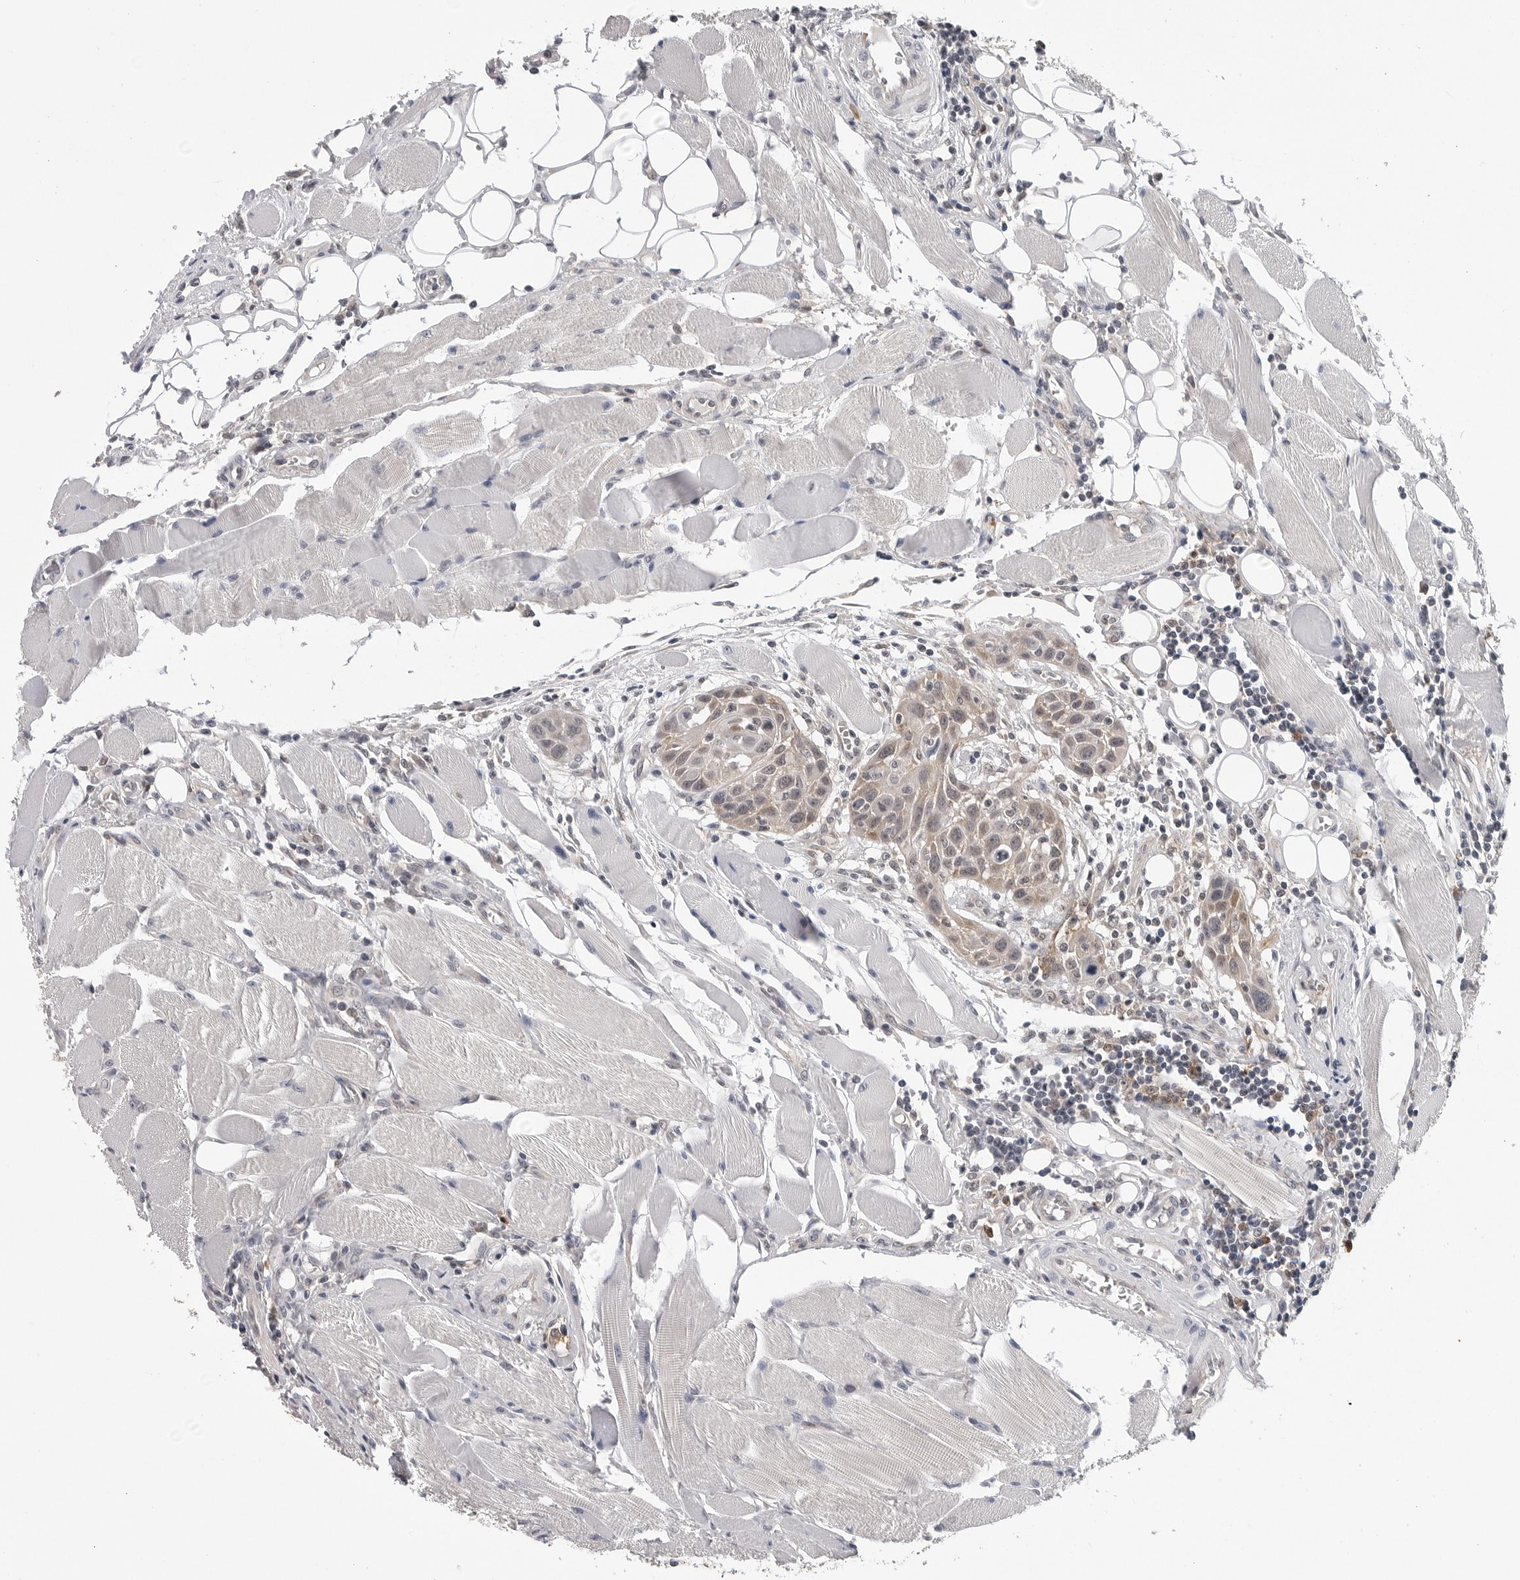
{"staining": {"intensity": "weak", "quantity": "25%-75%", "location": "cytoplasmic/membranous"}, "tissue": "head and neck cancer", "cell_type": "Tumor cells", "image_type": "cancer", "snomed": [{"axis": "morphology", "description": "Squamous cell carcinoma, NOS"}, {"axis": "topography", "description": "Oral tissue"}, {"axis": "topography", "description": "Head-Neck"}], "caption": "Protein staining displays weak cytoplasmic/membranous positivity in approximately 25%-75% of tumor cells in head and neck cancer (squamous cell carcinoma). The protein is stained brown, and the nuclei are stained in blue (DAB IHC with brightfield microscopy, high magnification).", "gene": "TRMT13", "patient": {"sex": "female", "age": 50}}